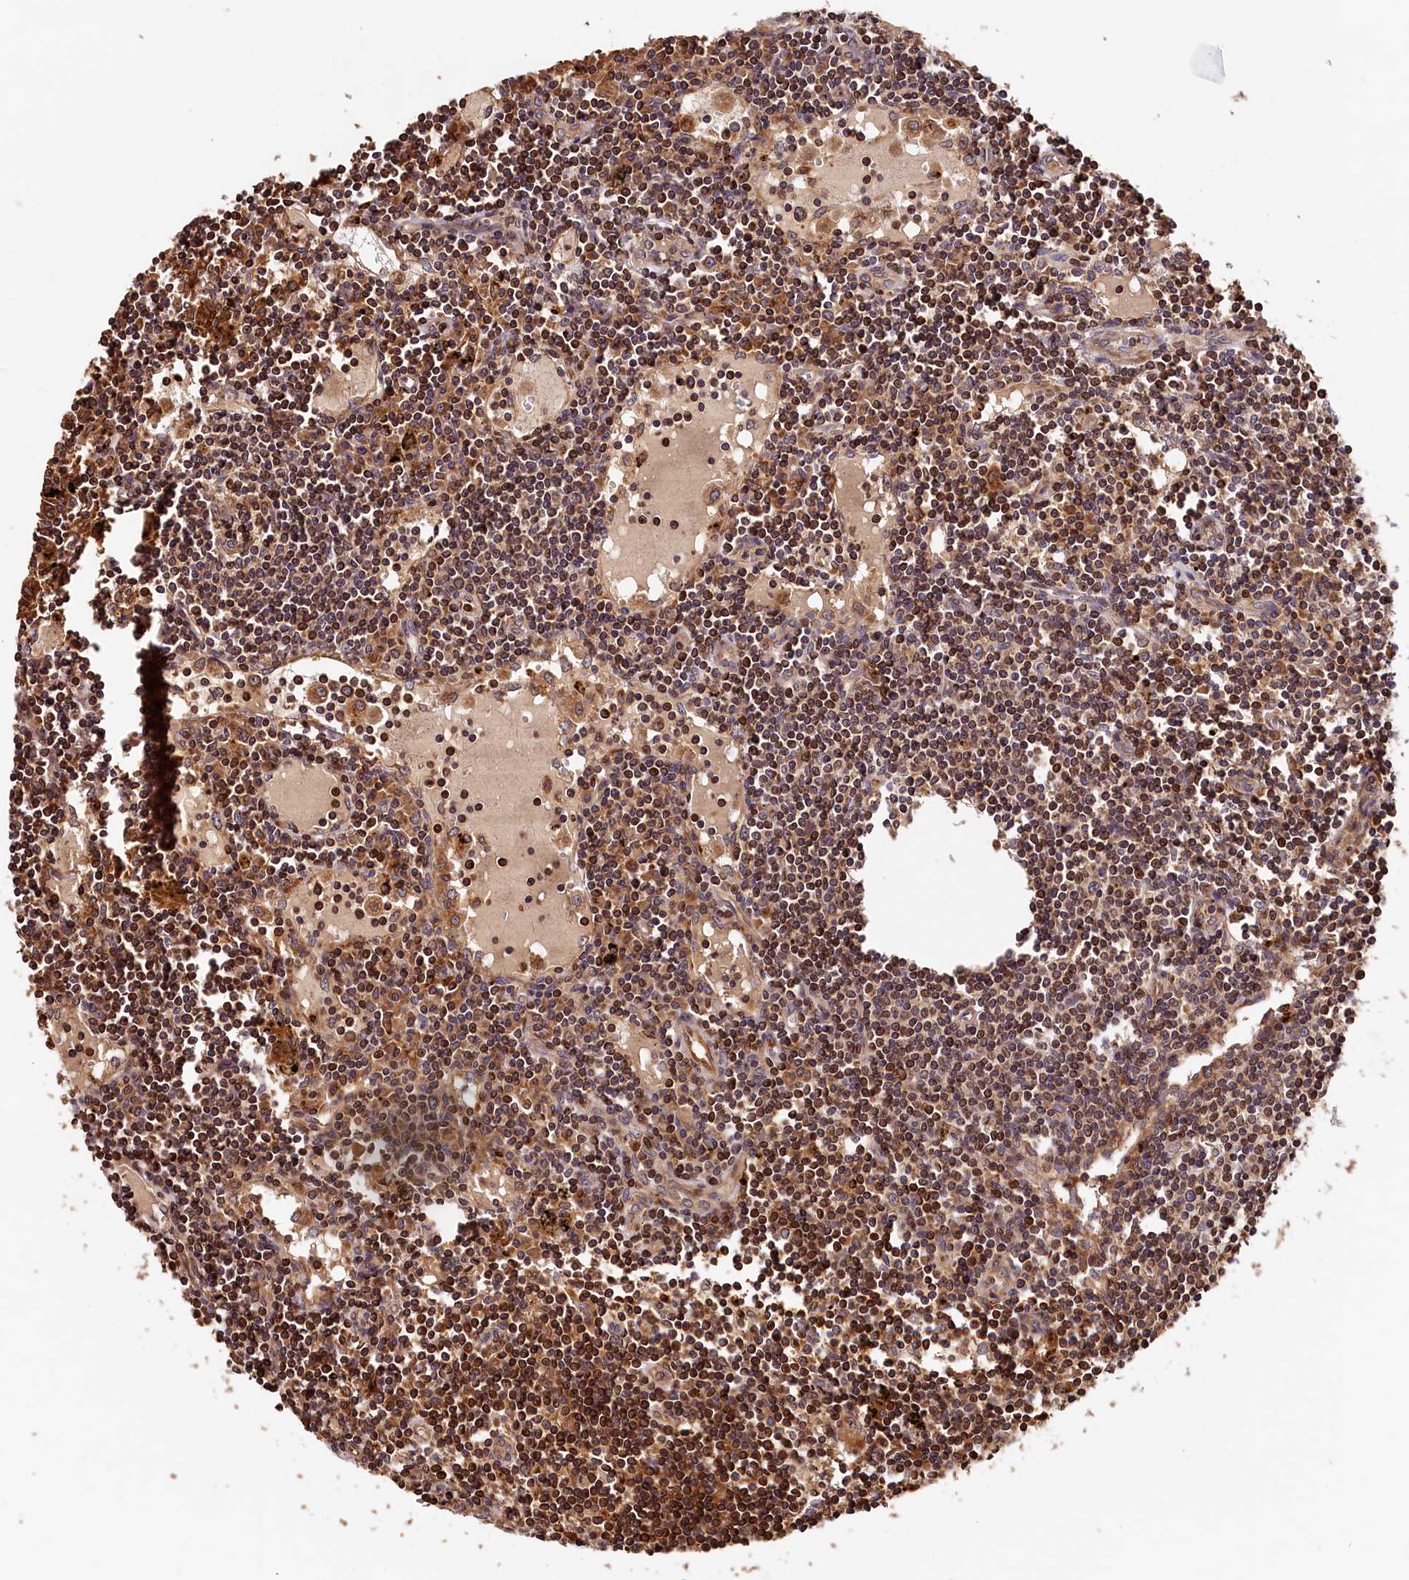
{"staining": {"intensity": "moderate", "quantity": "<25%", "location": "cytoplasmic/membranous"}, "tissue": "lymph node", "cell_type": "Germinal center cells", "image_type": "normal", "snomed": [{"axis": "morphology", "description": "Normal tissue, NOS"}, {"axis": "topography", "description": "Lymph node"}], "caption": "The micrograph demonstrates a brown stain indicating the presence of a protein in the cytoplasmic/membranous of germinal center cells in lymph node. Nuclei are stained in blue.", "gene": "HMOX2", "patient": {"sex": "male", "age": 74}}